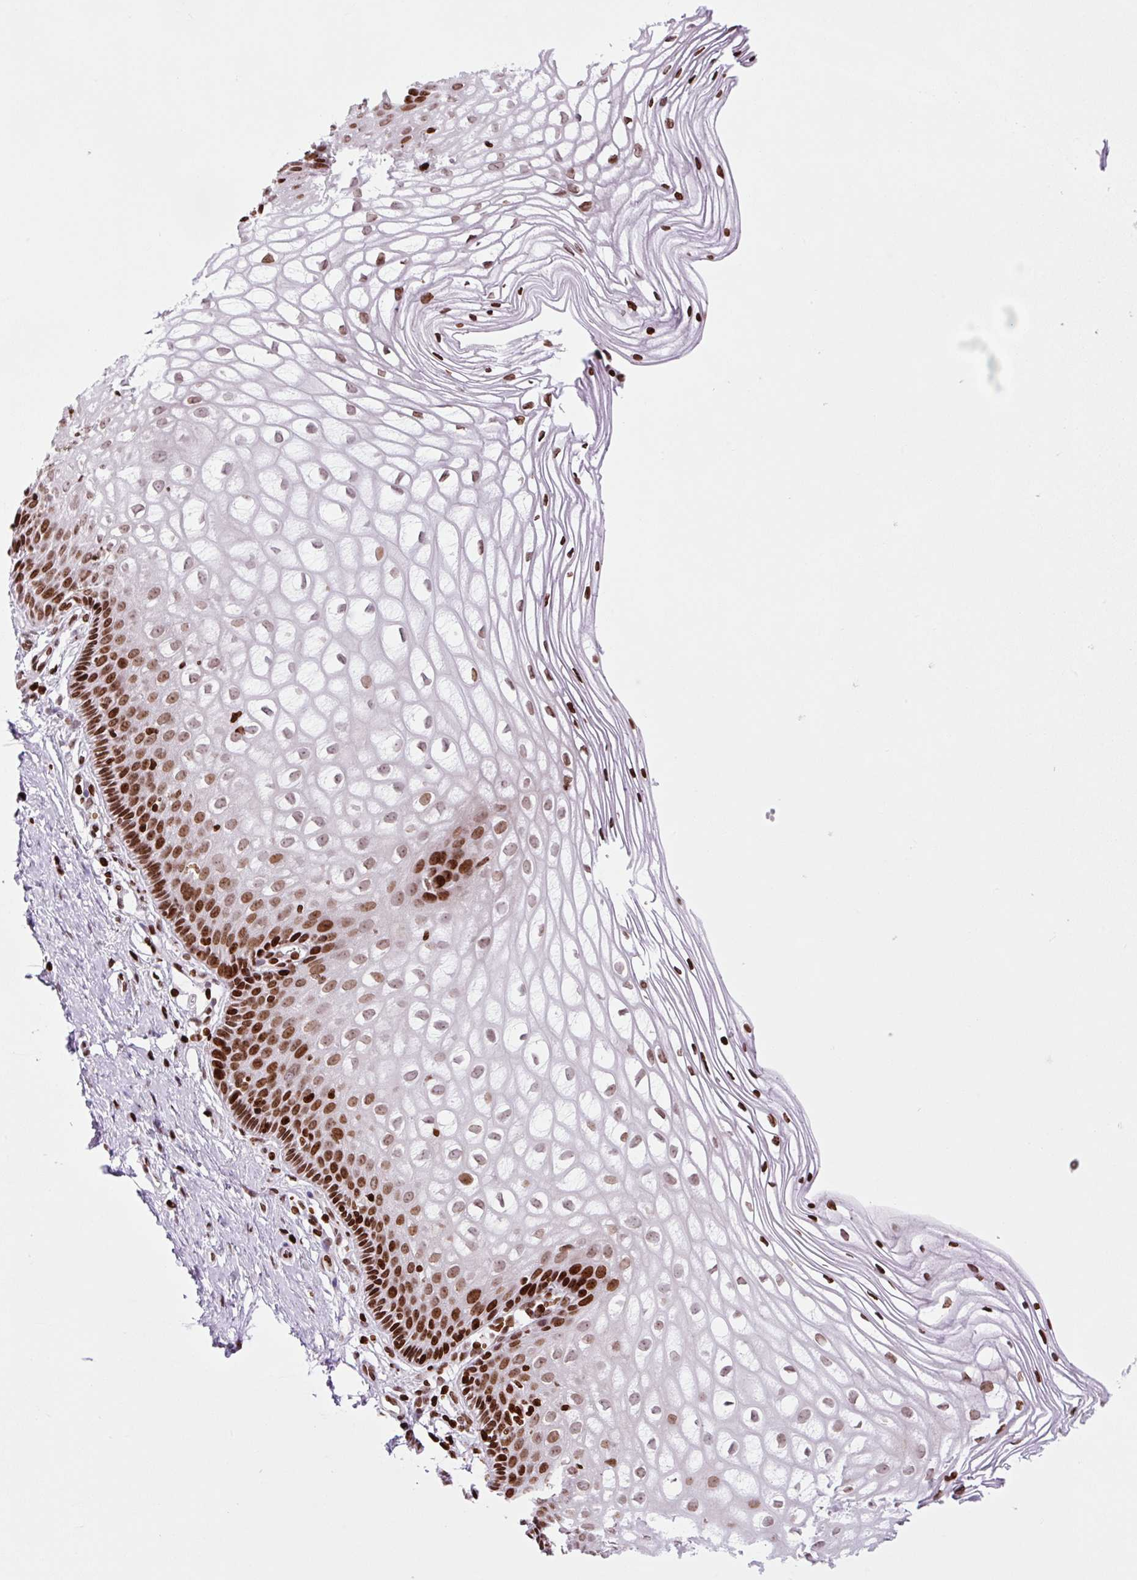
{"staining": {"intensity": "strong", "quantity": ">75%", "location": "nuclear"}, "tissue": "cervix", "cell_type": "Glandular cells", "image_type": "normal", "snomed": [{"axis": "morphology", "description": "Normal tissue, NOS"}, {"axis": "topography", "description": "Cervix"}], "caption": "Glandular cells display strong nuclear staining in approximately >75% of cells in normal cervix.", "gene": "H1", "patient": {"sex": "female", "age": 36}}